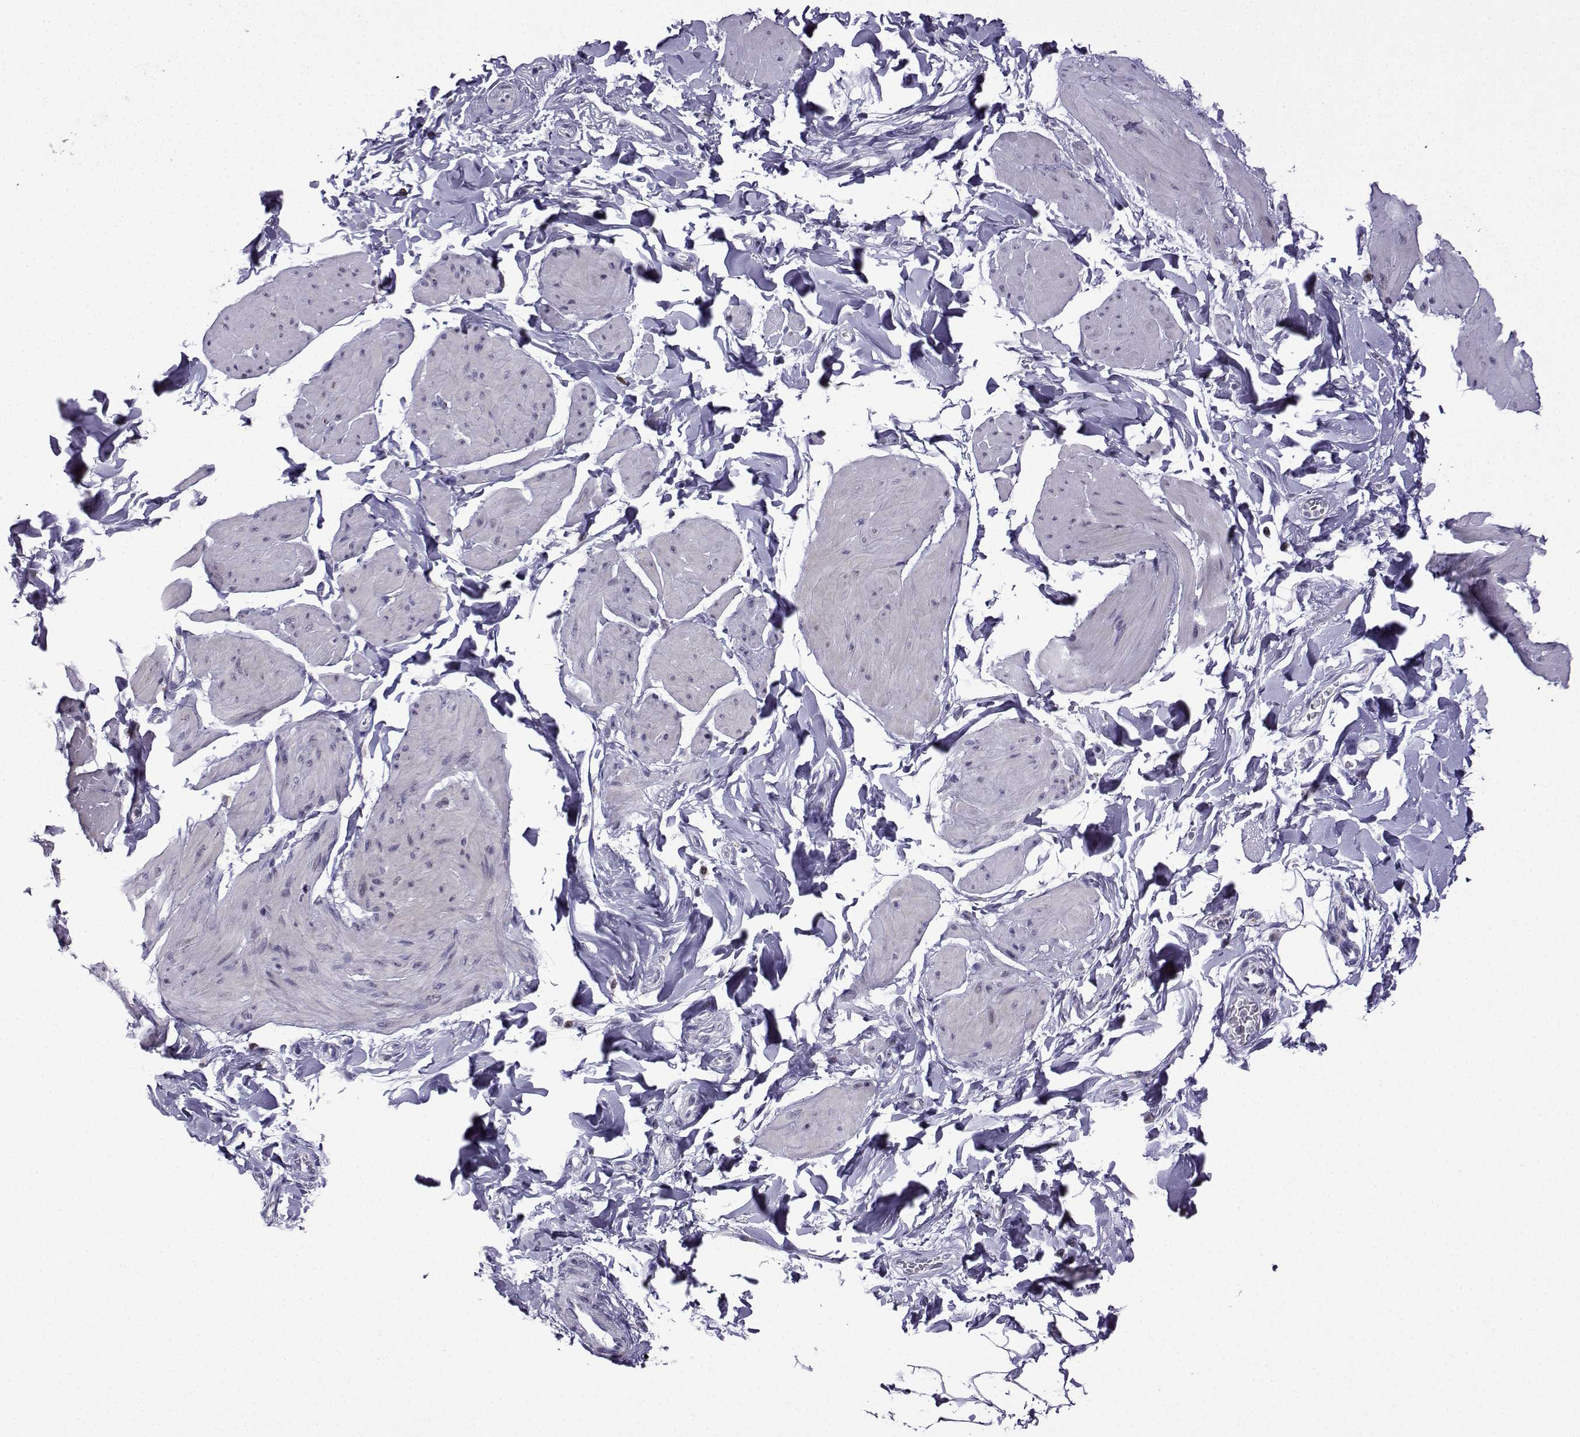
{"staining": {"intensity": "negative", "quantity": "none", "location": "none"}, "tissue": "smooth muscle", "cell_type": "Smooth muscle cells", "image_type": "normal", "snomed": [{"axis": "morphology", "description": "Normal tissue, NOS"}, {"axis": "topography", "description": "Adipose tissue"}, {"axis": "topography", "description": "Smooth muscle"}, {"axis": "topography", "description": "Peripheral nerve tissue"}], "caption": "Smooth muscle cells show no significant positivity in benign smooth muscle. The staining was performed using DAB to visualize the protein expression in brown, while the nuclei were stained in blue with hematoxylin (Magnification: 20x).", "gene": "HTR7", "patient": {"sex": "male", "age": 83}}